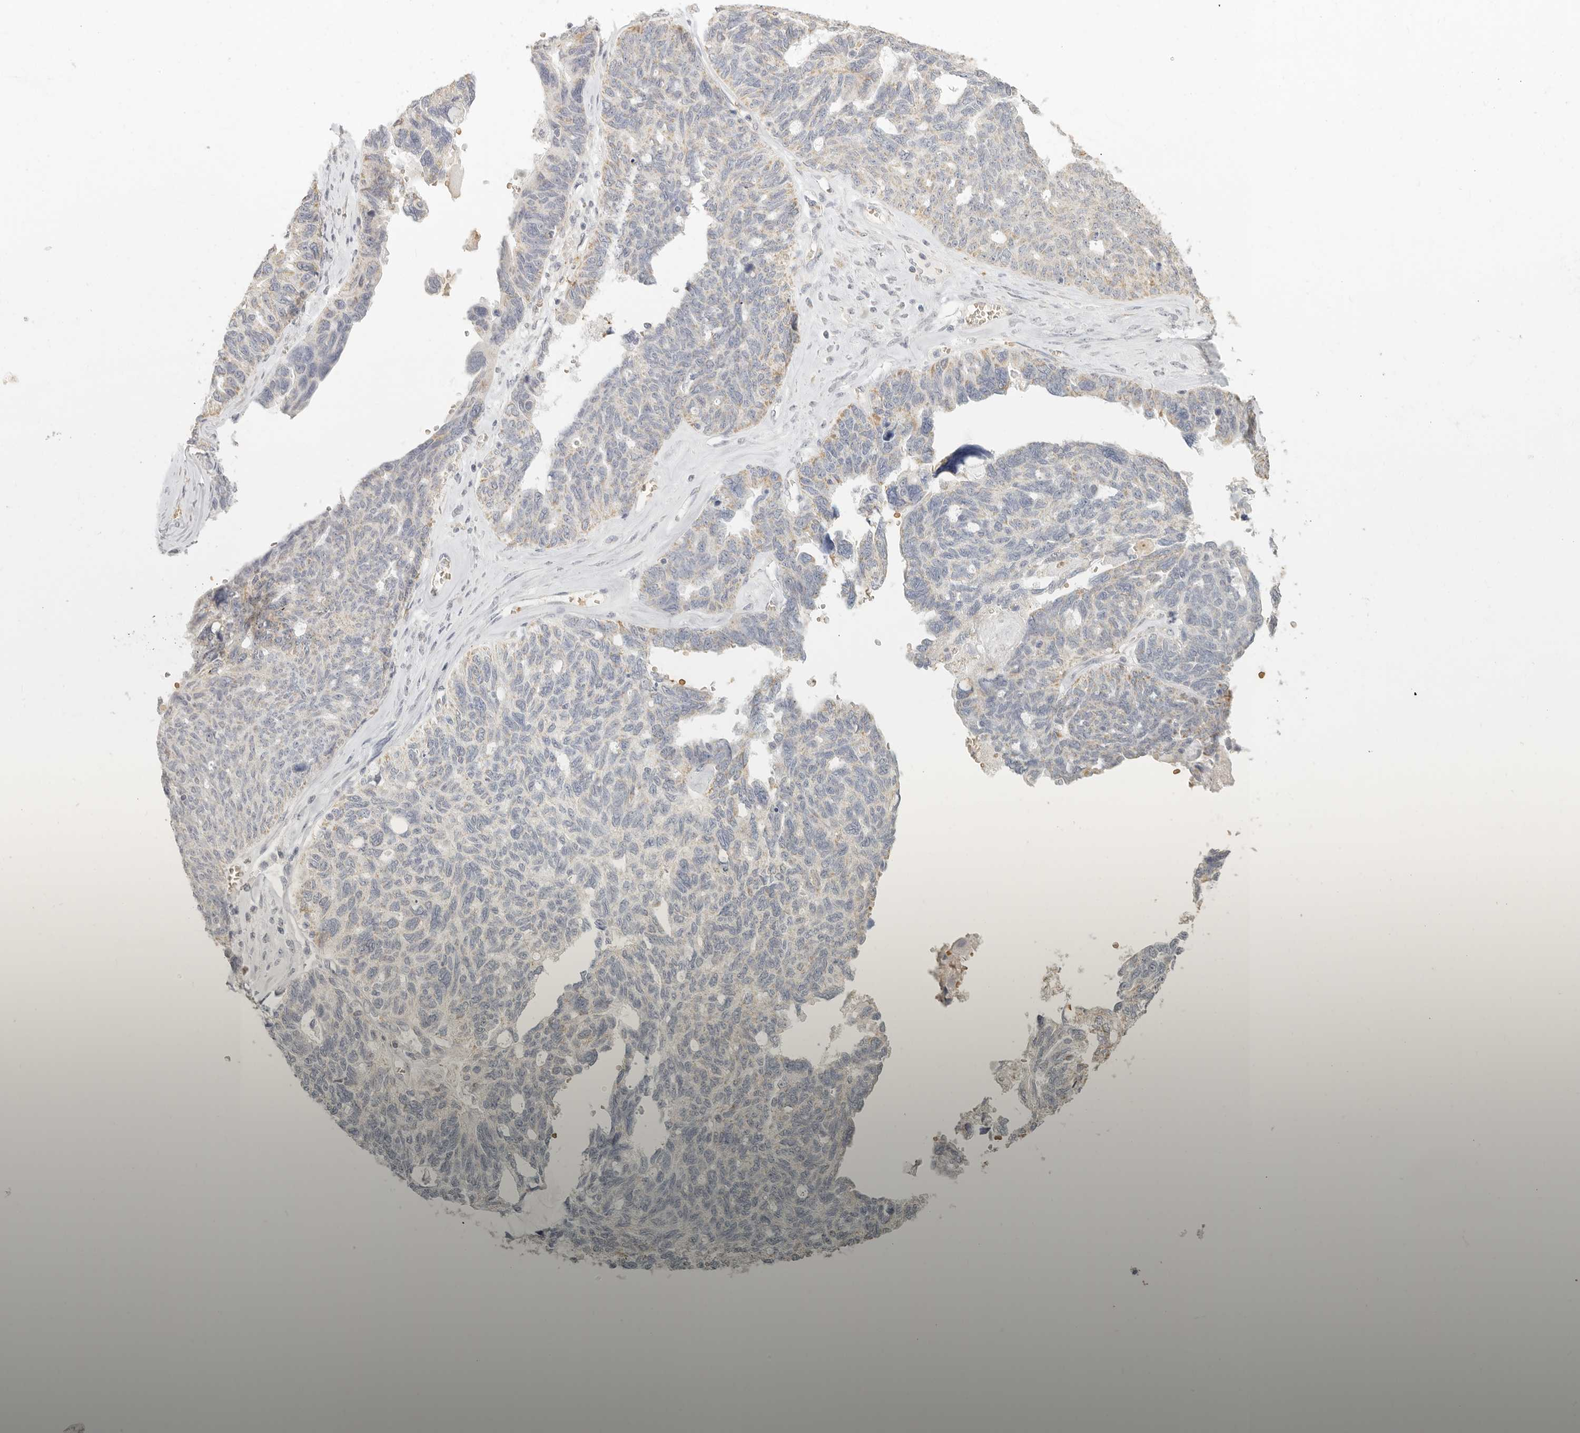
{"staining": {"intensity": "weak", "quantity": "<25%", "location": "cytoplasmic/membranous"}, "tissue": "ovarian cancer", "cell_type": "Tumor cells", "image_type": "cancer", "snomed": [{"axis": "morphology", "description": "Cystadenocarcinoma, serous, NOS"}, {"axis": "topography", "description": "Ovary"}], "caption": "Immunohistochemical staining of human ovarian serous cystadenocarcinoma demonstrates no significant expression in tumor cells.", "gene": "NIBAN1", "patient": {"sex": "female", "age": 79}}